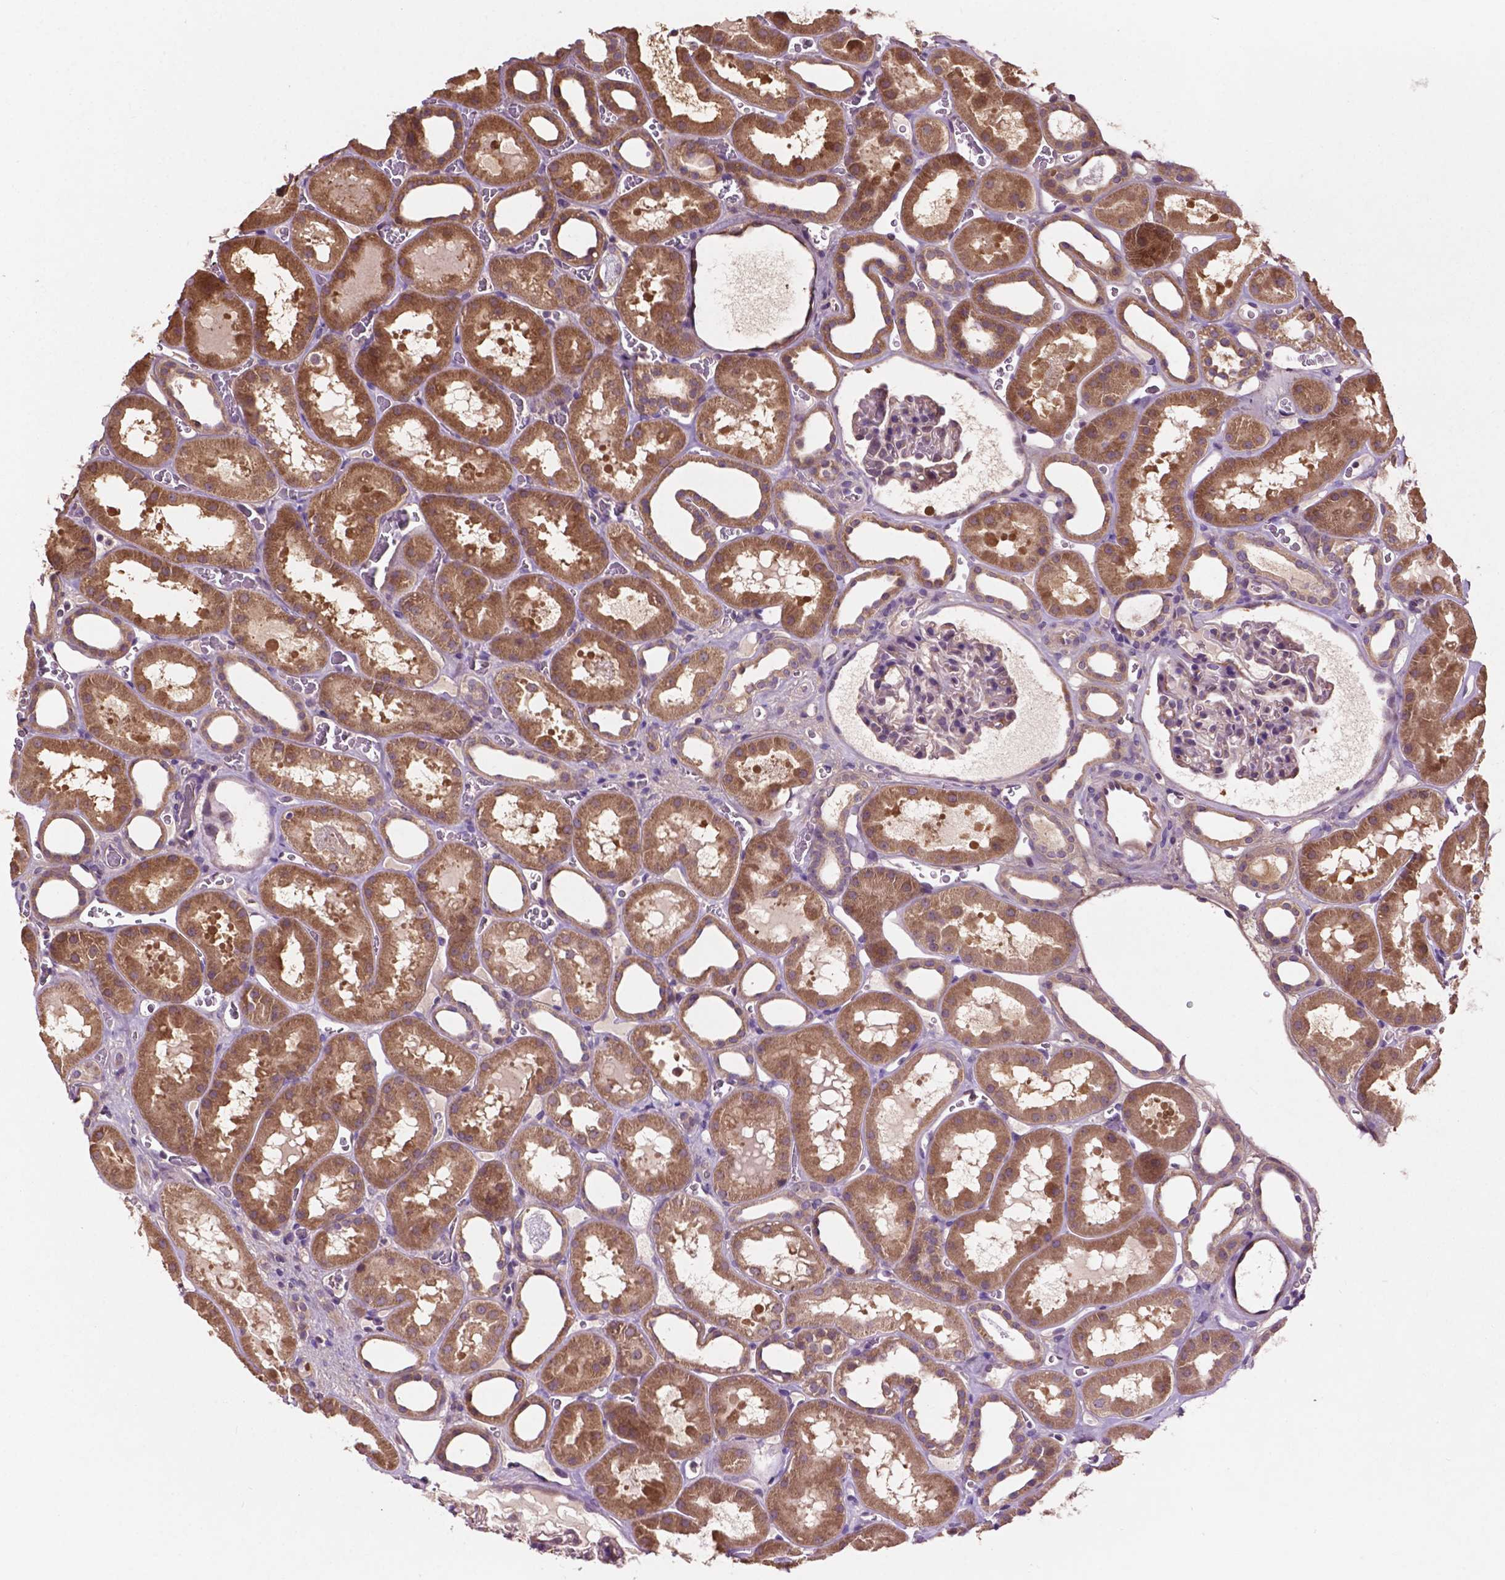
{"staining": {"intensity": "weak", "quantity": "<25%", "location": "cytoplasmic/membranous"}, "tissue": "kidney", "cell_type": "Cells in glomeruli", "image_type": "normal", "snomed": [{"axis": "morphology", "description": "Normal tissue, NOS"}, {"axis": "topography", "description": "Kidney"}], "caption": "Cells in glomeruli are negative for brown protein staining in benign kidney. Brightfield microscopy of immunohistochemistry (IHC) stained with DAB (3,3'-diaminobenzidine) (brown) and hematoxylin (blue), captured at high magnification.", "gene": "GJA9", "patient": {"sex": "female", "age": 41}}